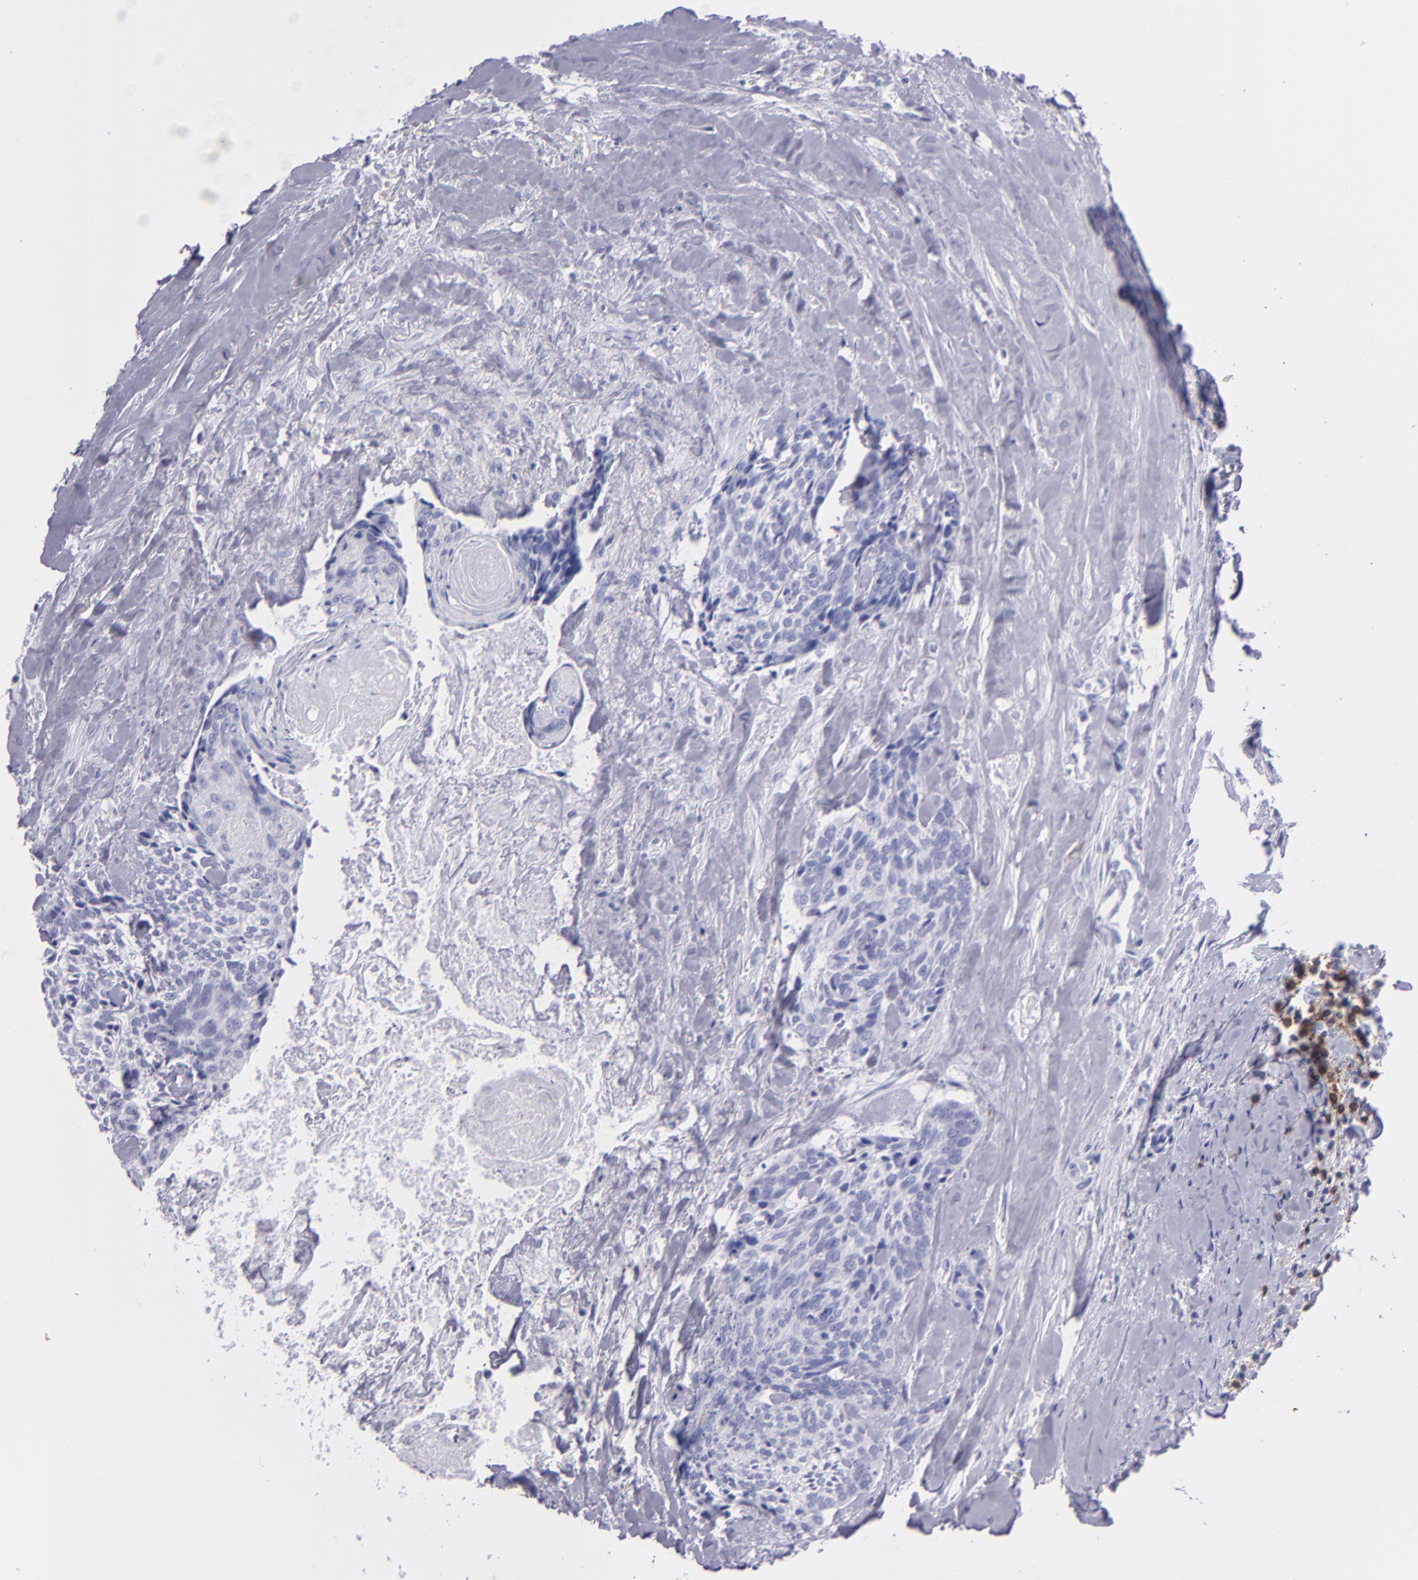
{"staining": {"intensity": "negative", "quantity": "none", "location": "none"}, "tissue": "head and neck cancer", "cell_type": "Tumor cells", "image_type": "cancer", "snomed": [{"axis": "morphology", "description": "Squamous cell carcinoma, NOS"}, {"axis": "topography", "description": "Salivary gland"}, {"axis": "topography", "description": "Head-Neck"}], "caption": "A photomicrograph of human head and neck cancer (squamous cell carcinoma) is negative for staining in tumor cells. The staining is performed using DAB brown chromogen with nuclei counter-stained in using hematoxylin.", "gene": "CD6", "patient": {"sex": "male", "age": 70}}